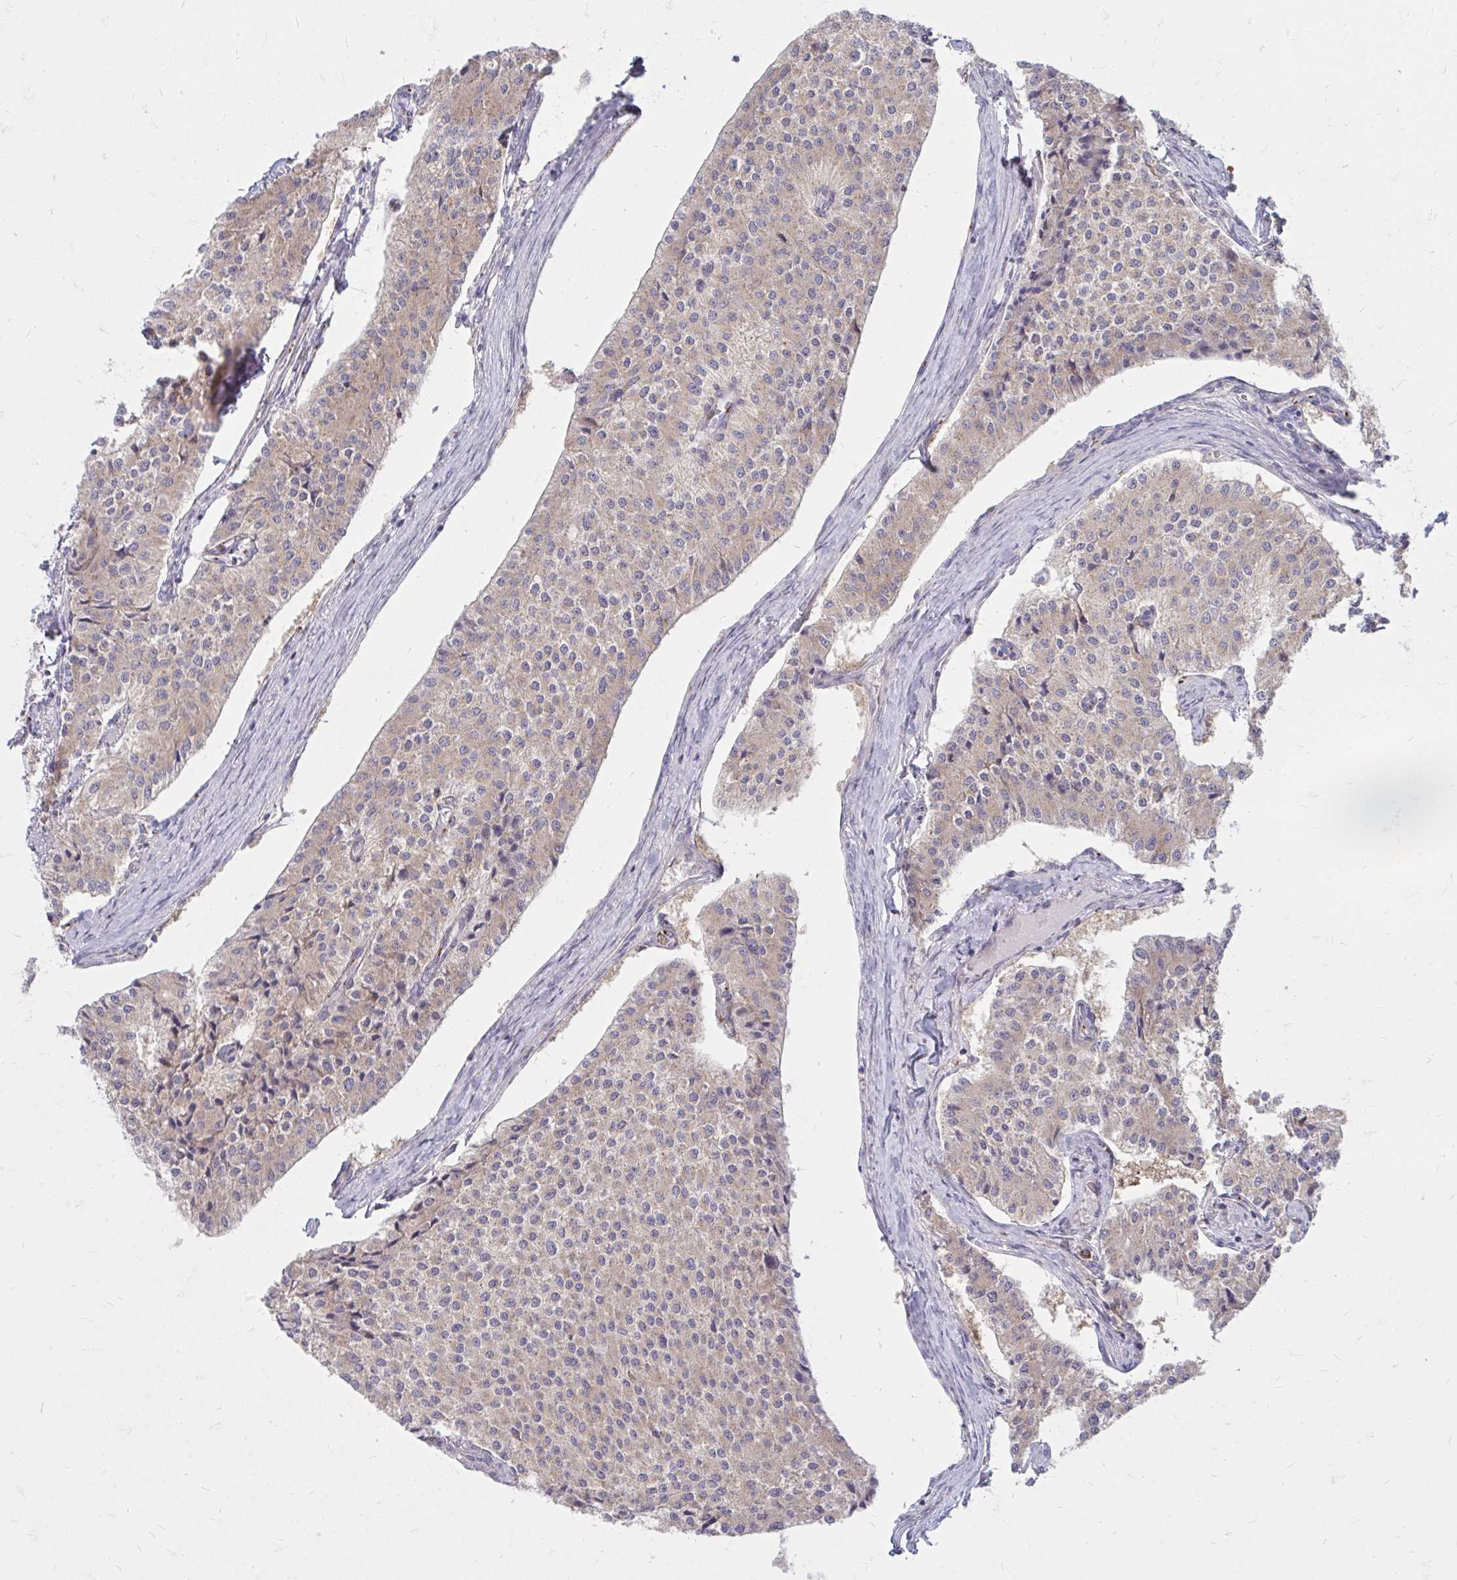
{"staining": {"intensity": "weak", "quantity": "<25%", "location": "cytoplasmic/membranous"}, "tissue": "carcinoid", "cell_type": "Tumor cells", "image_type": "cancer", "snomed": [{"axis": "morphology", "description": "Carcinoid, malignant, NOS"}, {"axis": "topography", "description": "Colon"}], "caption": "Carcinoid was stained to show a protein in brown. There is no significant staining in tumor cells. (DAB (3,3'-diaminobenzidine) IHC visualized using brightfield microscopy, high magnification).", "gene": "RAB6B", "patient": {"sex": "female", "age": 52}}